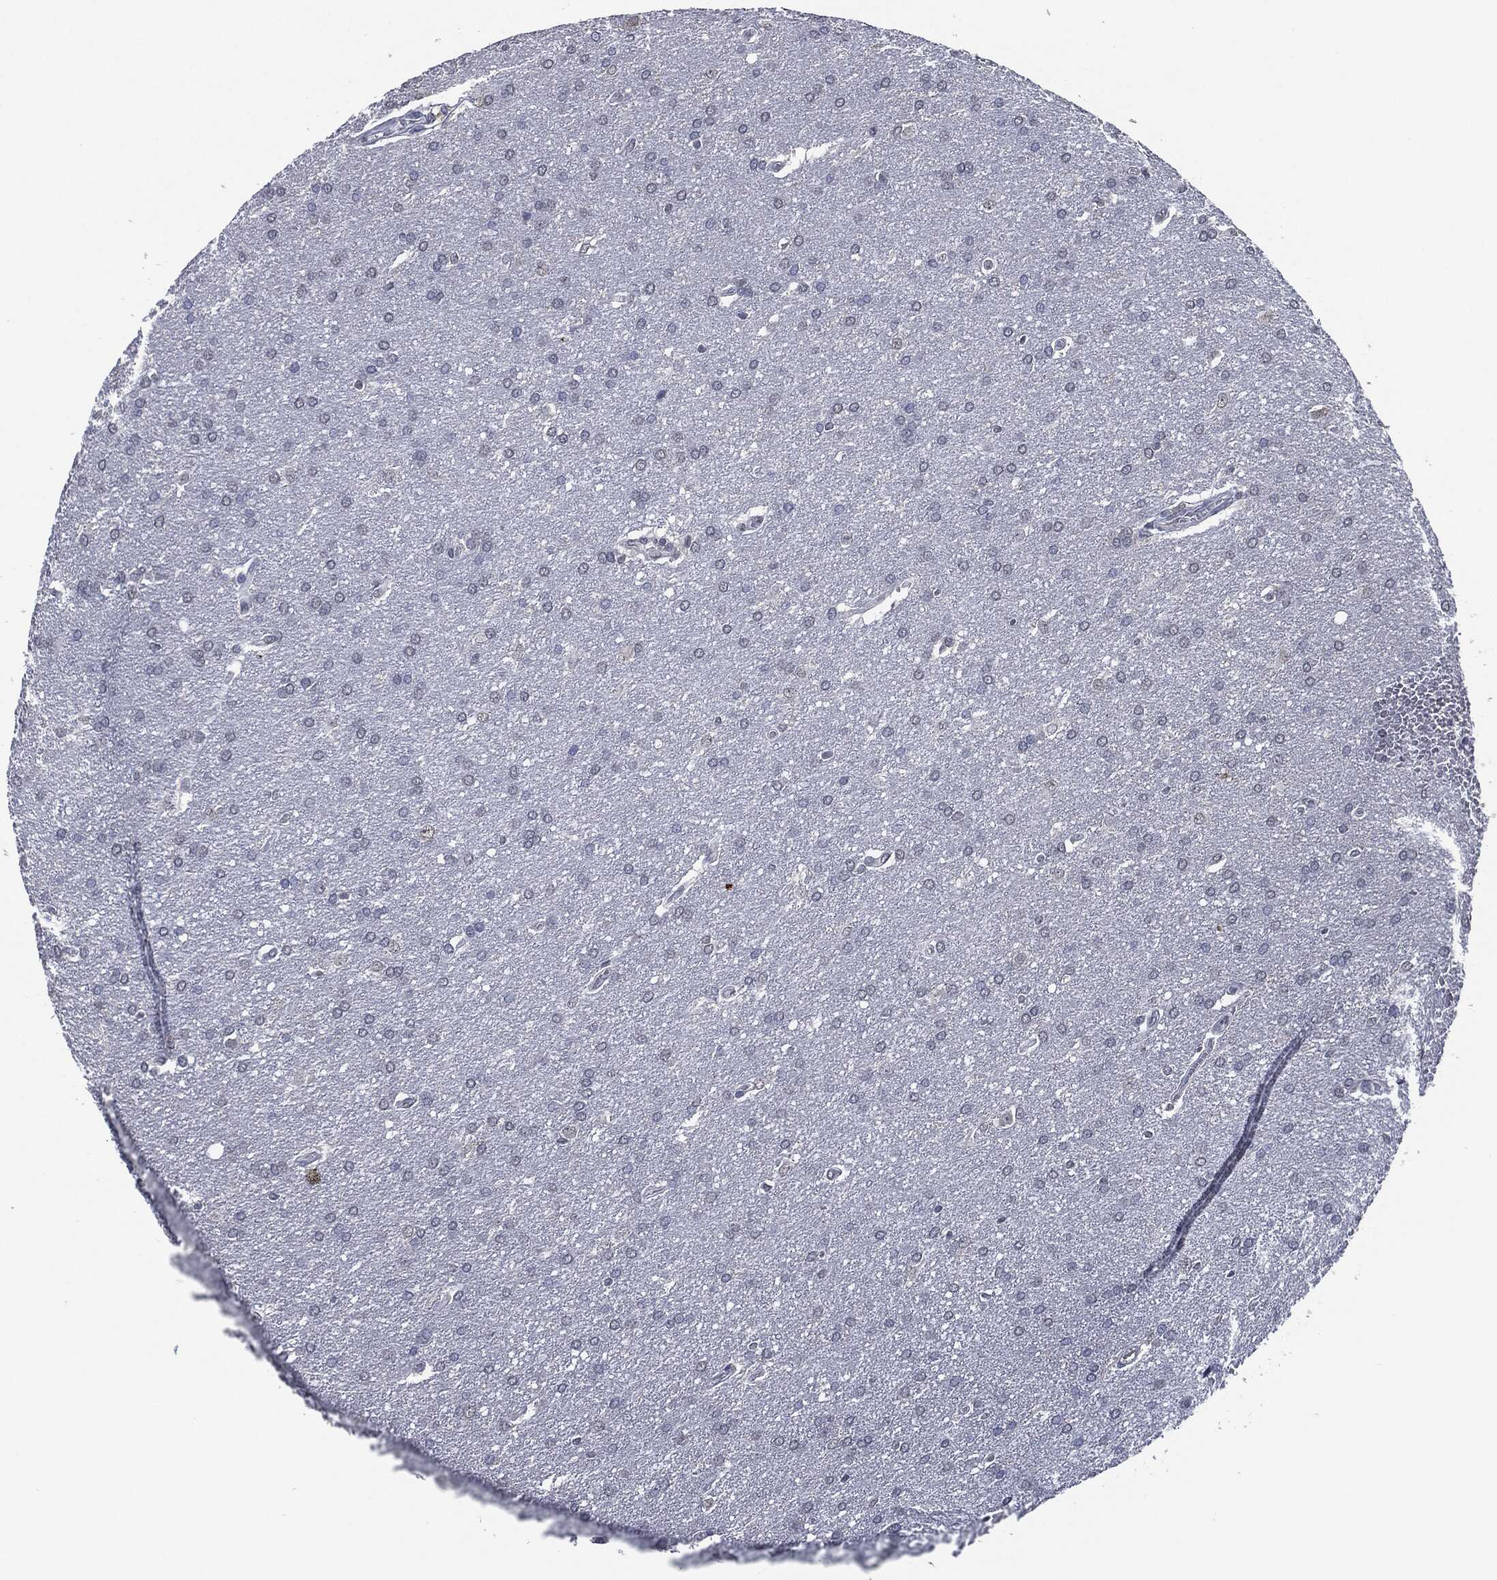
{"staining": {"intensity": "negative", "quantity": "none", "location": "none"}, "tissue": "glioma", "cell_type": "Tumor cells", "image_type": "cancer", "snomed": [{"axis": "morphology", "description": "Glioma, malignant, Low grade"}, {"axis": "topography", "description": "Brain"}], "caption": "Immunohistochemistry of glioma demonstrates no positivity in tumor cells.", "gene": "IL2RG", "patient": {"sex": "female", "age": 32}}